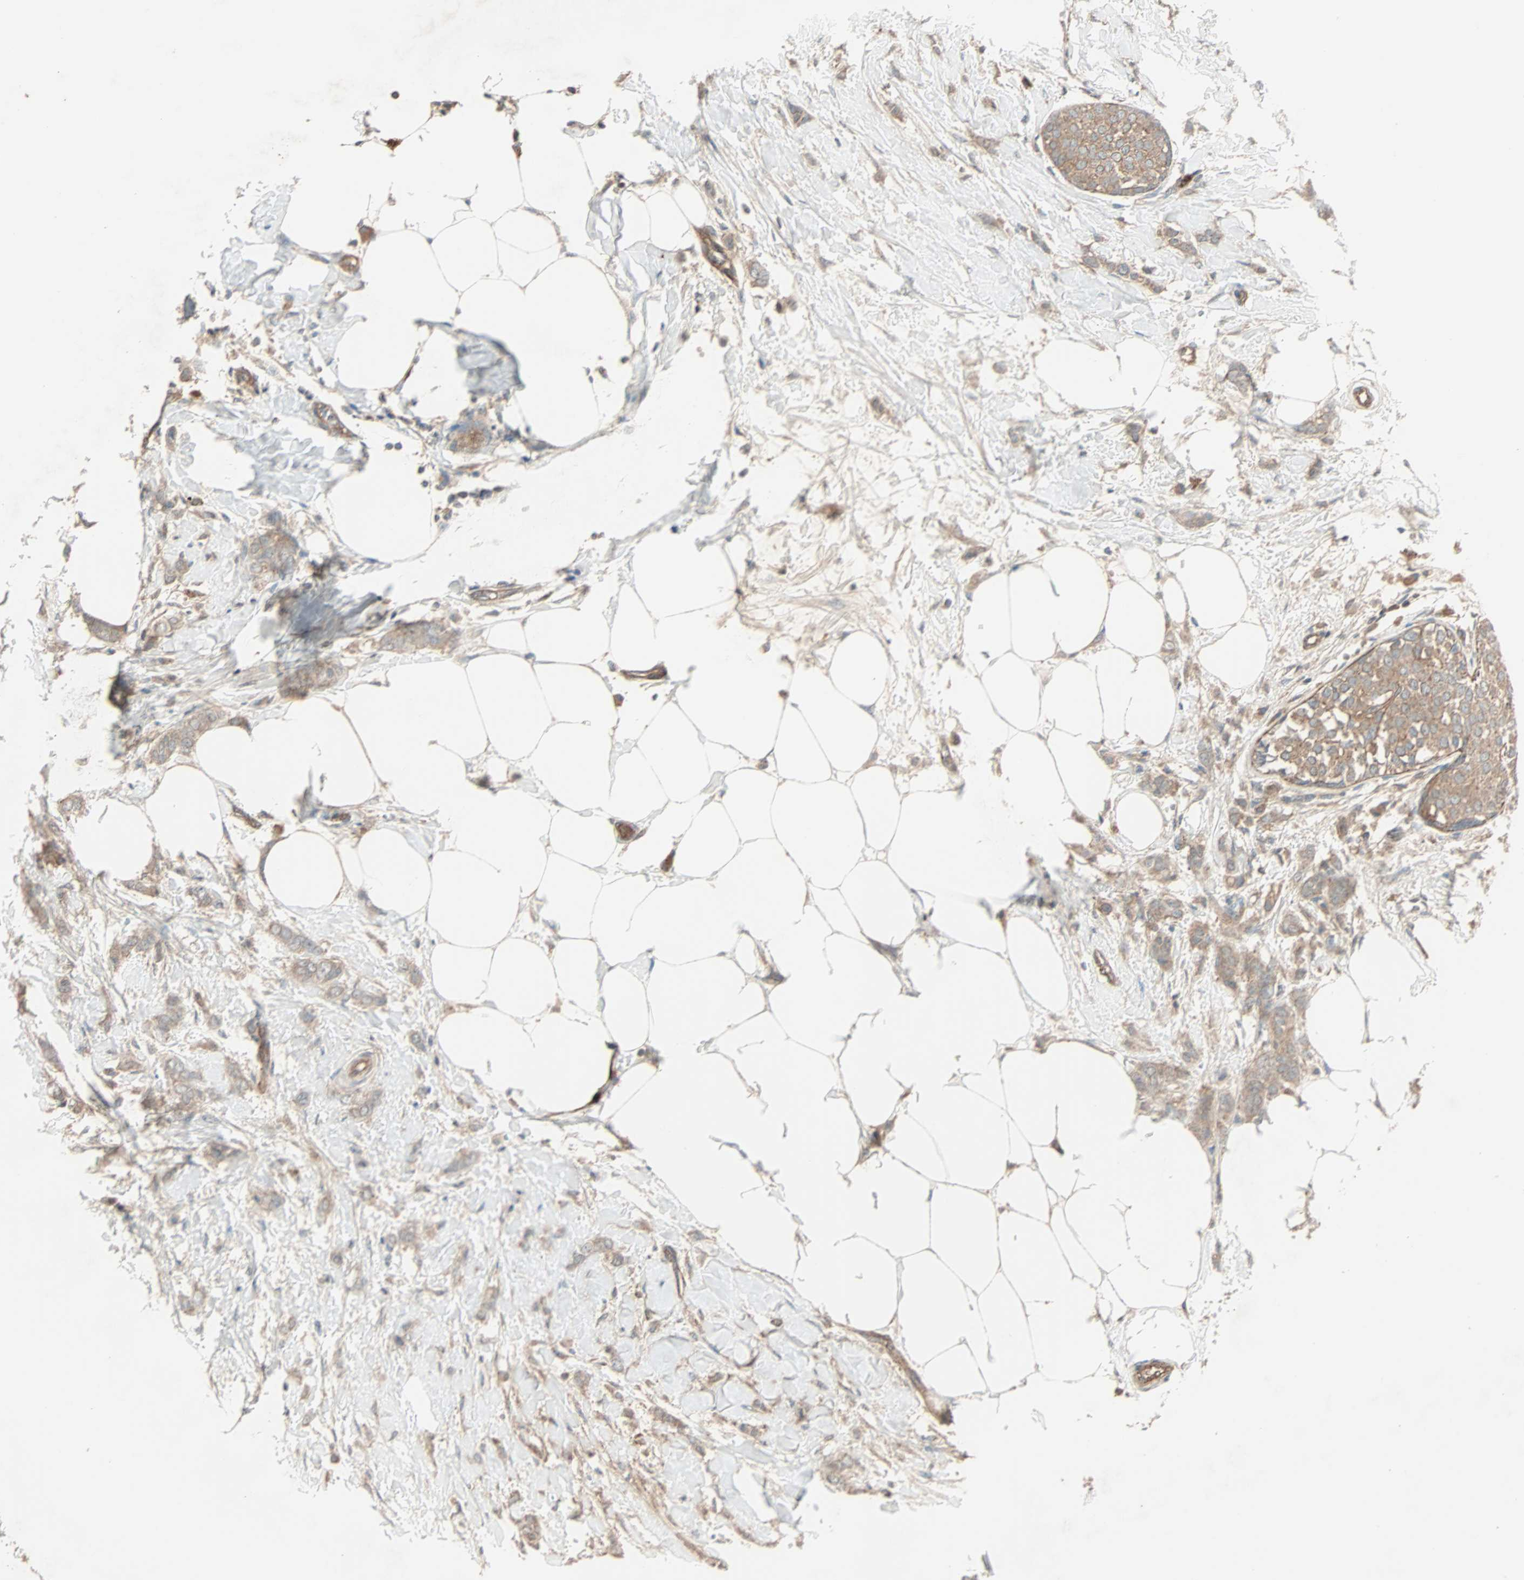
{"staining": {"intensity": "moderate", "quantity": ">75%", "location": "cytoplasmic/membranous"}, "tissue": "breast cancer", "cell_type": "Tumor cells", "image_type": "cancer", "snomed": [{"axis": "morphology", "description": "Lobular carcinoma, in situ"}, {"axis": "morphology", "description": "Lobular carcinoma"}, {"axis": "topography", "description": "Breast"}], "caption": "Immunohistochemistry (IHC) of breast cancer (lobular carcinoma) displays medium levels of moderate cytoplasmic/membranous staining in approximately >75% of tumor cells. Using DAB (brown) and hematoxylin (blue) stains, captured at high magnification using brightfield microscopy.", "gene": "GCK", "patient": {"sex": "female", "age": 41}}